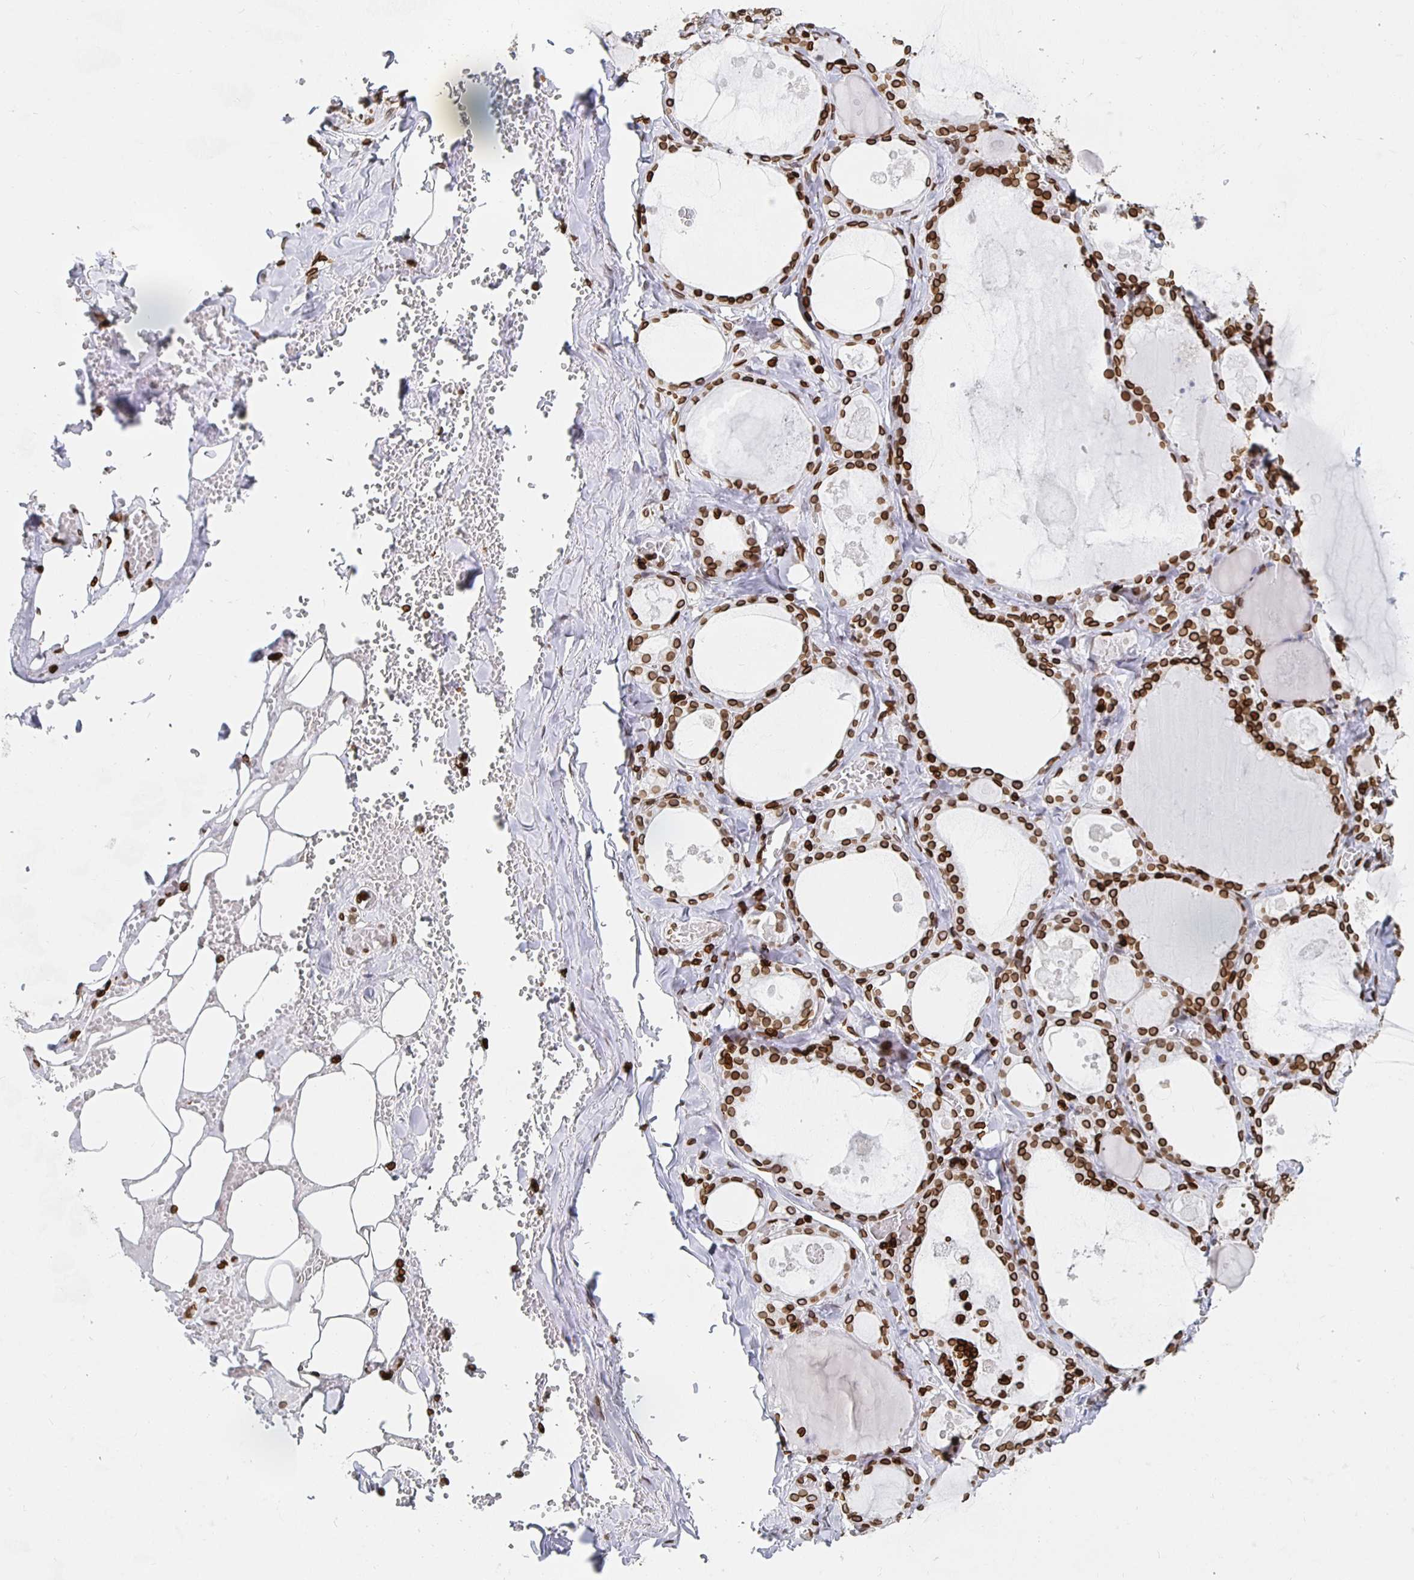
{"staining": {"intensity": "strong", "quantity": ">75%", "location": "cytoplasmic/membranous,nuclear"}, "tissue": "thyroid gland", "cell_type": "Glandular cells", "image_type": "normal", "snomed": [{"axis": "morphology", "description": "Normal tissue, NOS"}, {"axis": "topography", "description": "Thyroid gland"}], "caption": "Strong cytoplasmic/membranous,nuclear expression for a protein is appreciated in about >75% of glandular cells of unremarkable thyroid gland using IHC.", "gene": "LMNB1", "patient": {"sex": "male", "age": 56}}